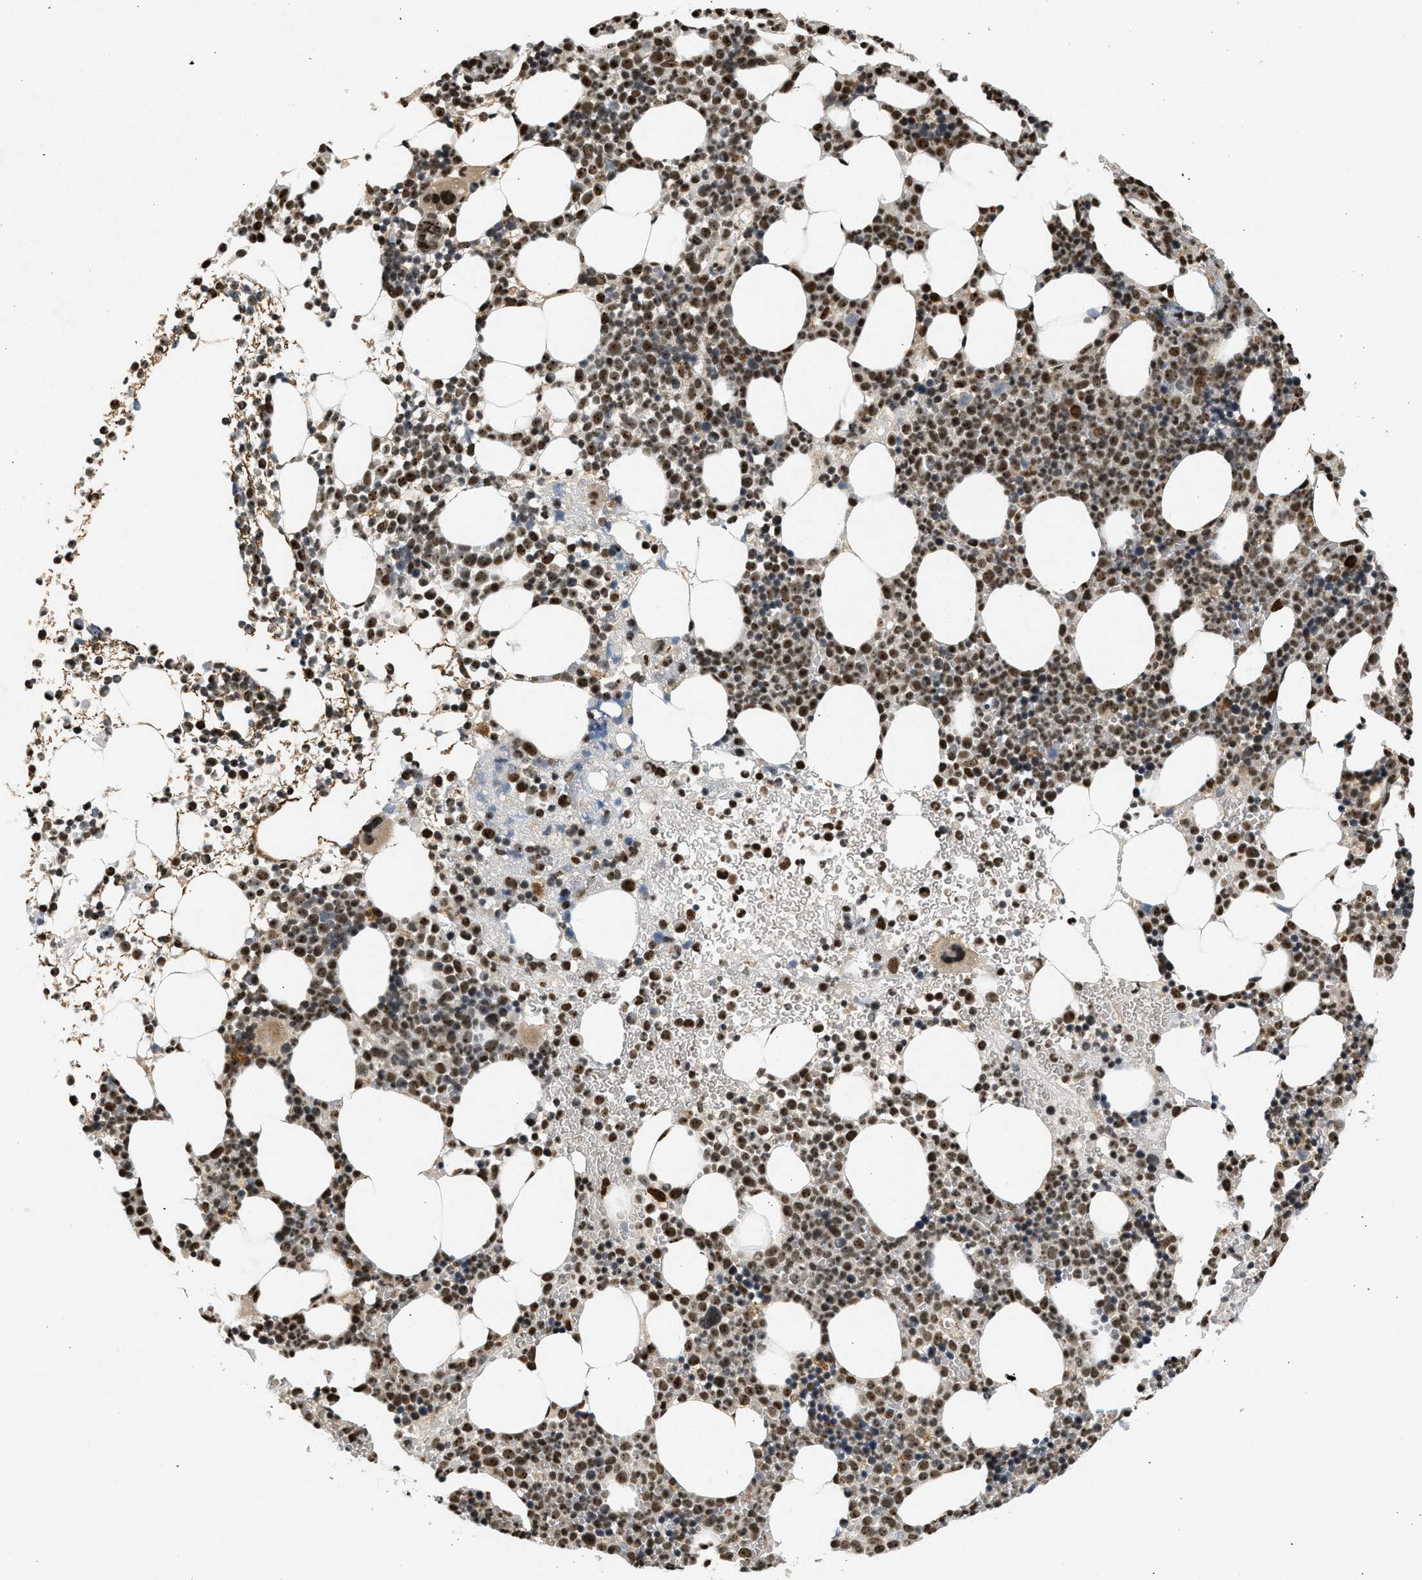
{"staining": {"intensity": "moderate", "quantity": ">75%", "location": "nuclear"}, "tissue": "bone marrow", "cell_type": "Hematopoietic cells", "image_type": "normal", "snomed": [{"axis": "morphology", "description": "Normal tissue, NOS"}, {"axis": "morphology", "description": "Inflammation, NOS"}, {"axis": "topography", "description": "Bone marrow"}], "caption": "Bone marrow stained with DAB (3,3'-diaminobenzidine) IHC demonstrates medium levels of moderate nuclear positivity in about >75% of hematopoietic cells. (DAB IHC, brown staining for protein, blue staining for nuclei).", "gene": "TFDP2", "patient": {"sex": "female", "age": 67}}